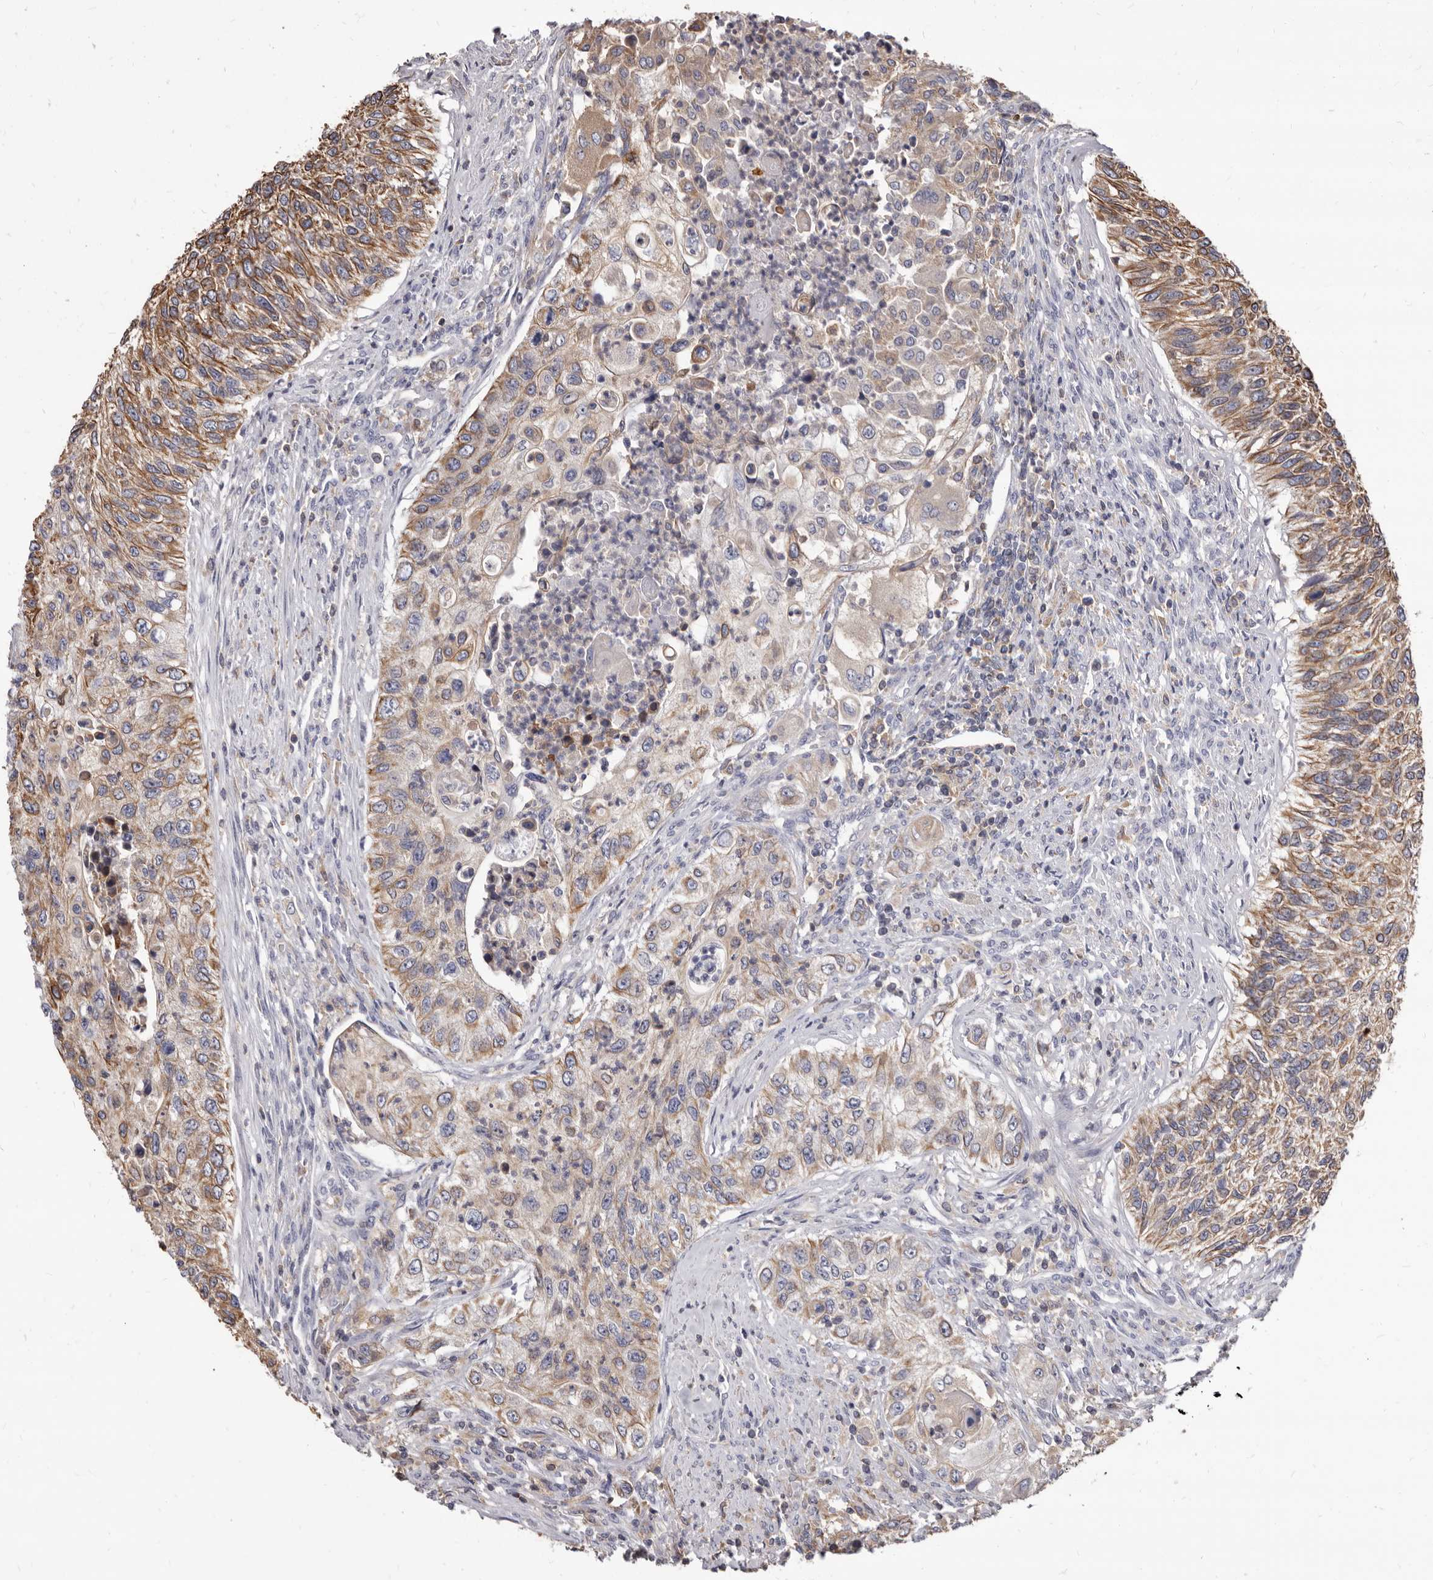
{"staining": {"intensity": "moderate", "quantity": ">75%", "location": "cytoplasmic/membranous"}, "tissue": "urothelial cancer", "cell_type": "Tumor cells", "image_type": "cancer", "snomed": [{"axis": "morphology", "description": "Urothelial carcinoma, High grade"}, {"axis": "topography", "description": "Urinary bladder"}], "caption": "A brown stain shows moderate cytoplasmic/membranous staining of a protein in human urothelial cancer tumor cells.", "gene": "NIBAN1", "patient": {"sex": "female", "age": 60}}